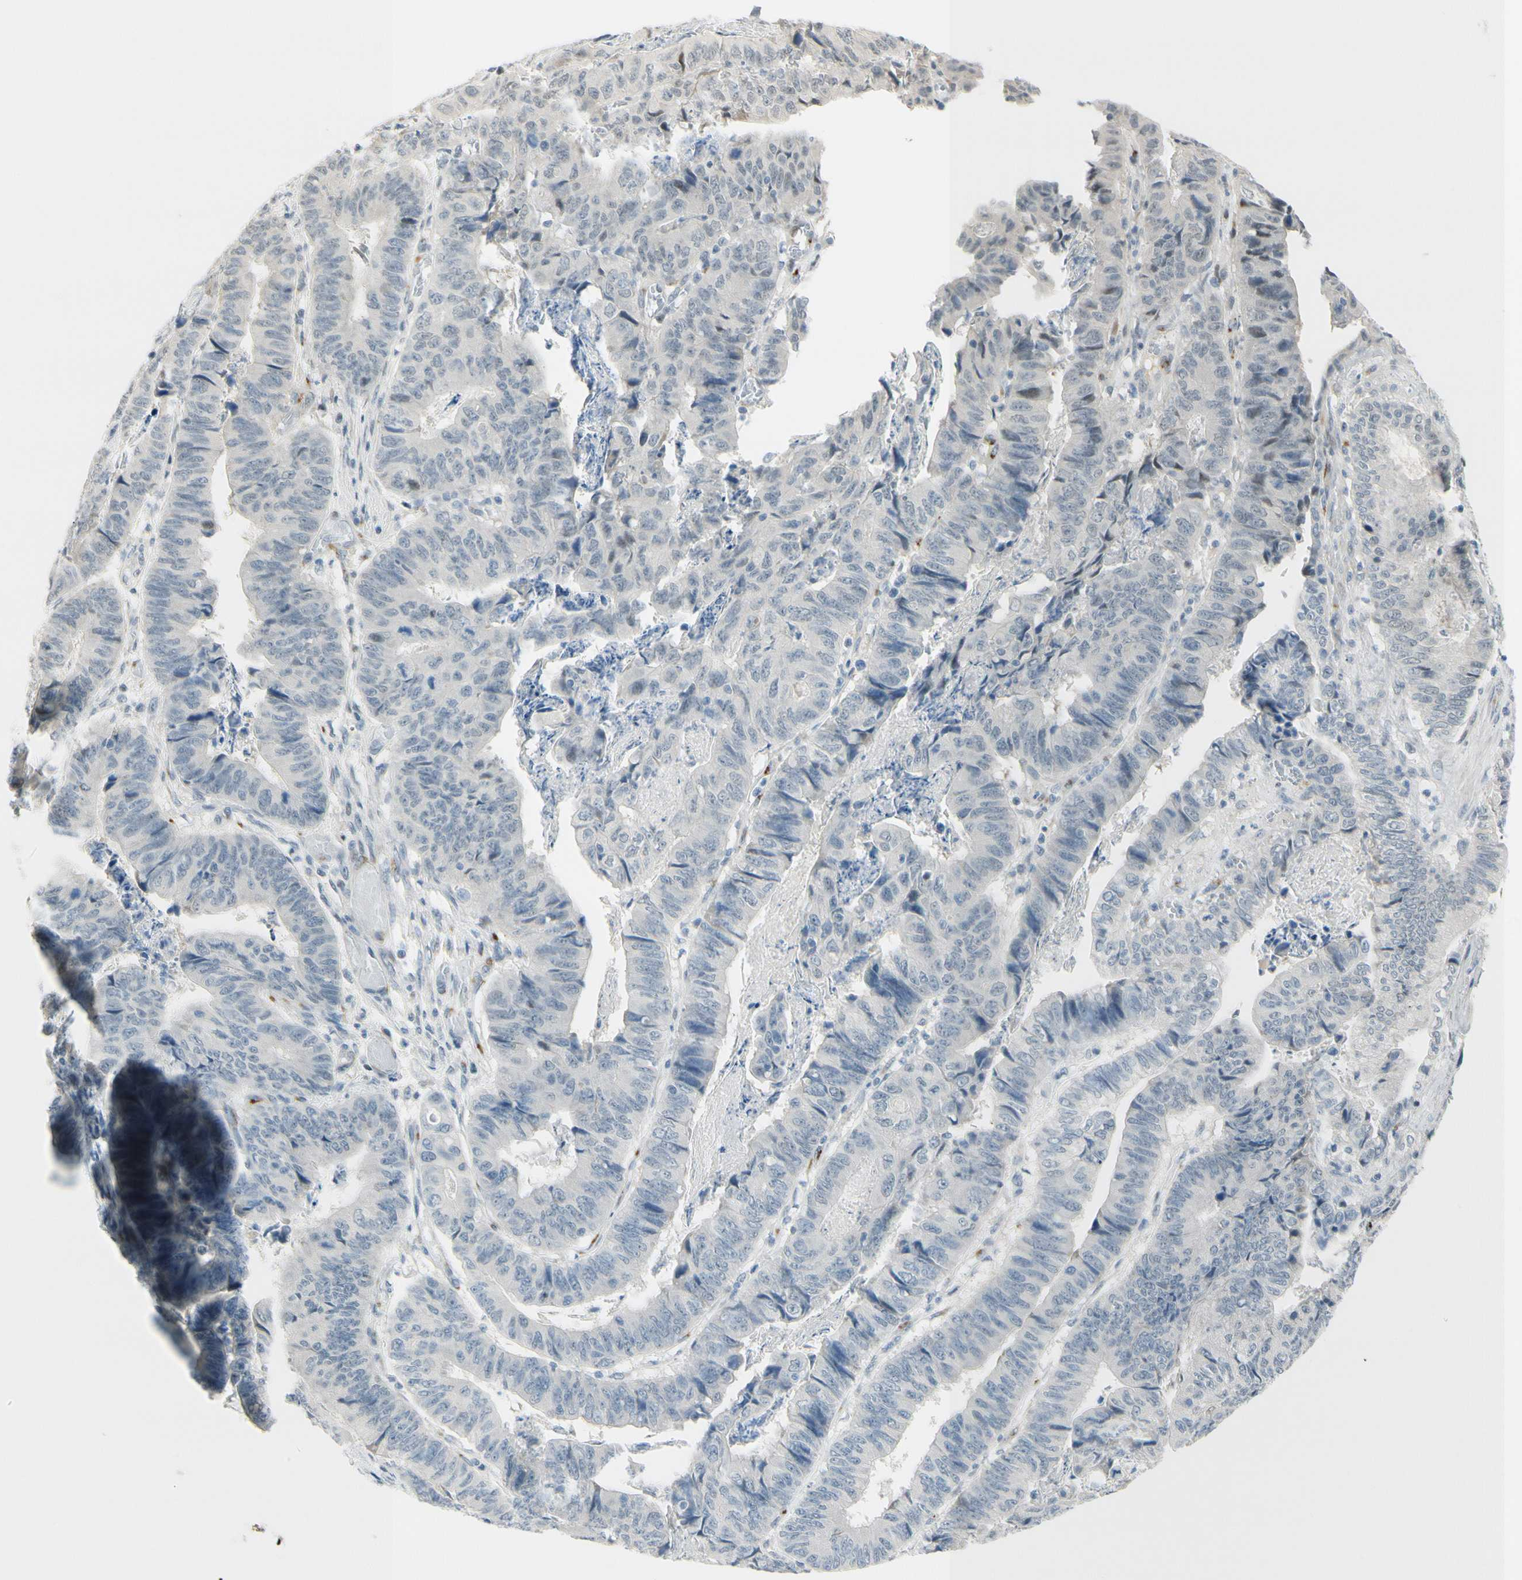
{"staining": {"intensity": "negative", "quantity": "none", "location": "none"}, "tissue": "stomach cancer", "cell_type": "Tumor cells", "image_type": "cancer", "snomed": [{"axis": "morphology", "description": "Adenocarcinoma, NOS"}, {"axis": "topography", "description": "Stomach, lower"}], "caption": "Micrograph shows no significant protein staining in tumor cells of adenocarcinoma (stomach).", "gene": "B4GALNT1", "patient": {"sex": "male", "age": 77}}